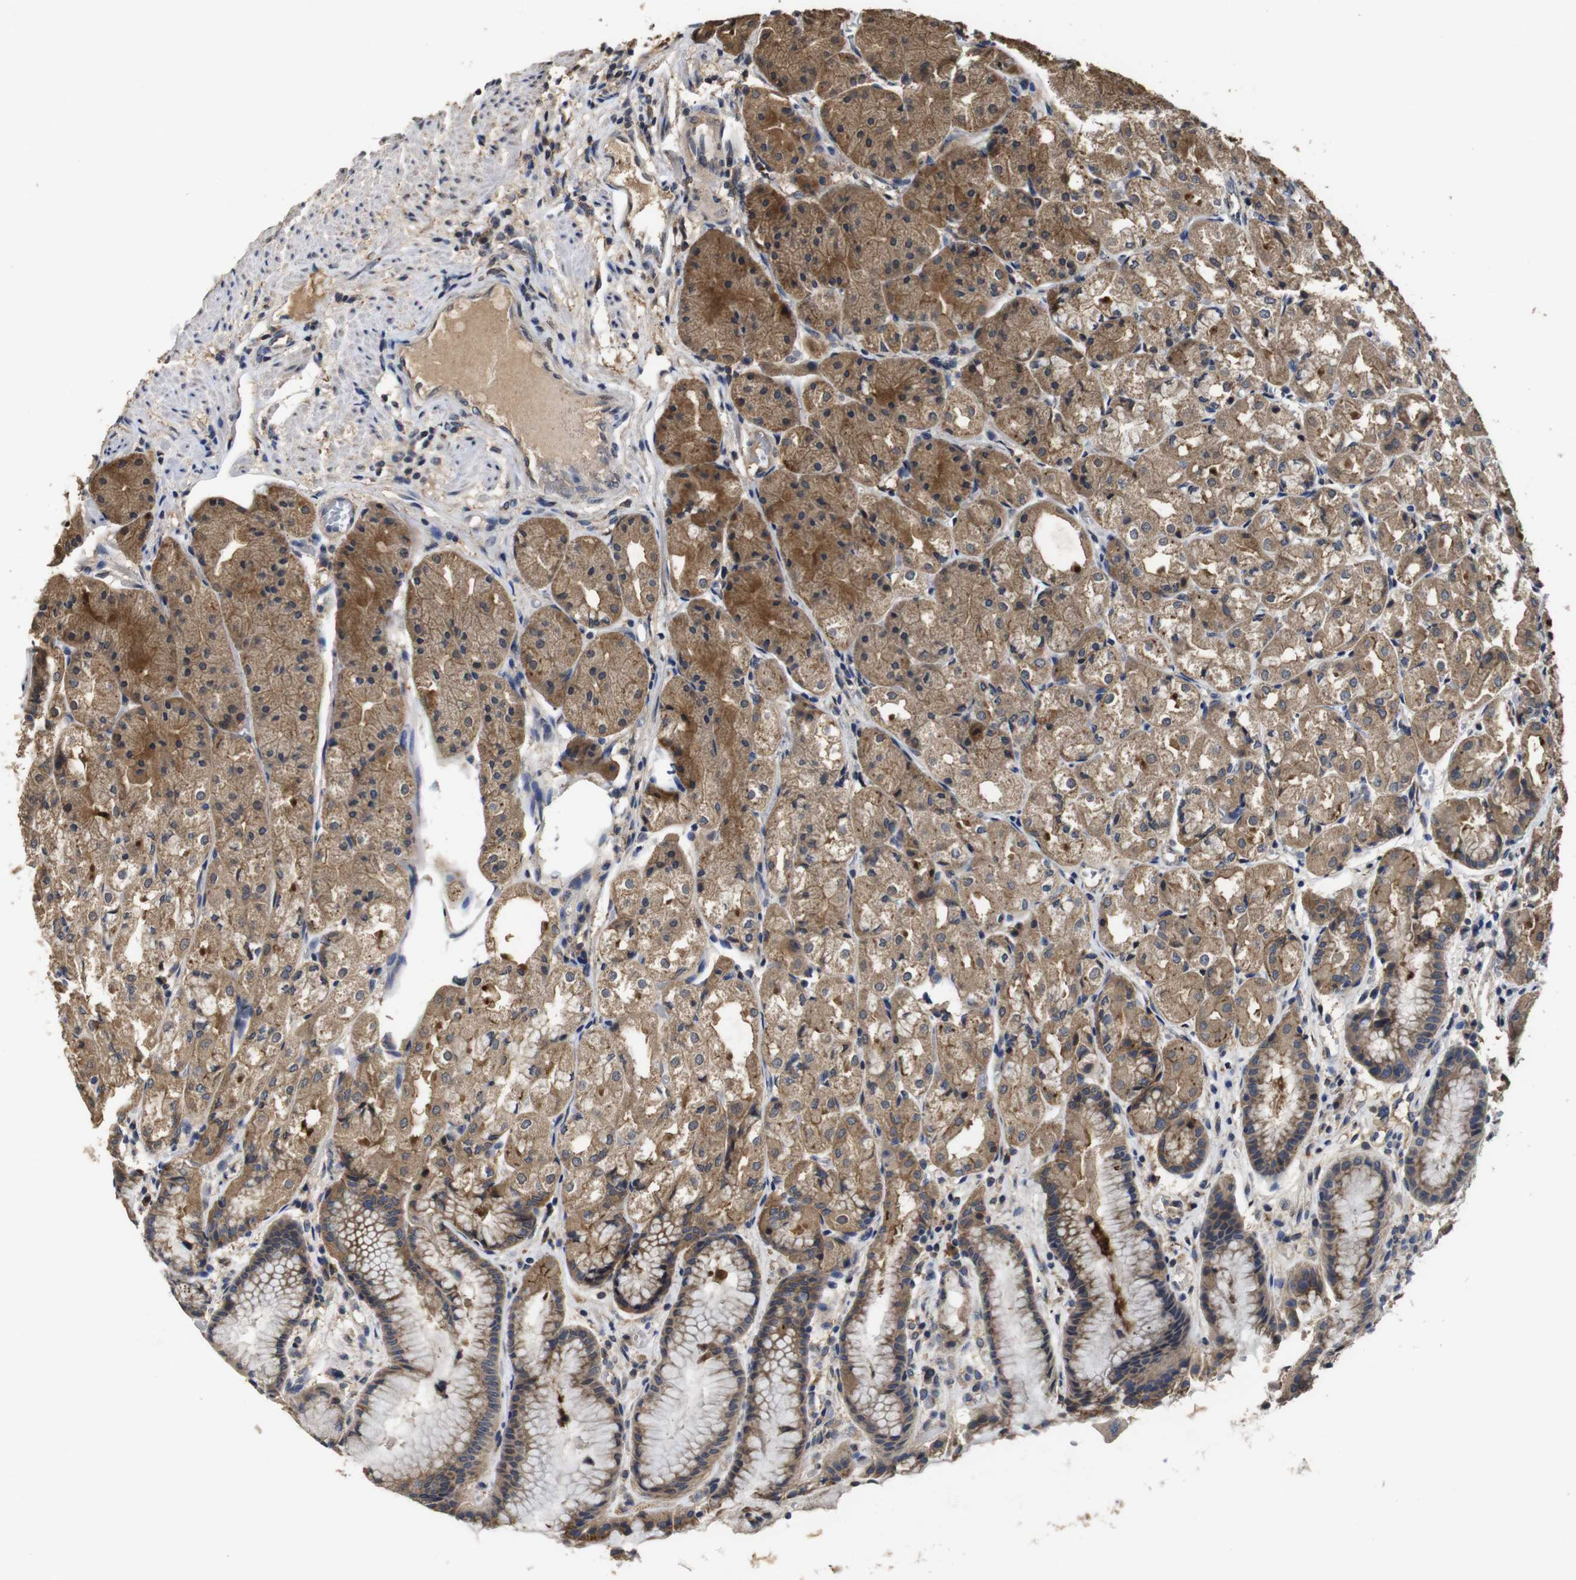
{"staining": {"intensity": "moderate", "quantity": ">75%", "location": "cytoplasmic/membranous"}, "tissue": "stomach", "cell_type": "Glandular cells", "image_type": "normal", "snomed": [{"axis": "morphology", "description": "Normal tissue, NOS"}, {"axis": "topography", "description": "Stomach, upper"}], "caption": "Stomach stained with DAB IHC exhibits medium levels of moderate cytoplasmic/membranous staining in approximately >75% of glandular cells. The staining was performed using DAB to visualize the protein expression in brown, while the nuclei were stained in blue with hematoxylin (Magnification: 20x).", "gene": "ARHGAP24", "patient": {"sex": "male", "age": 72}}